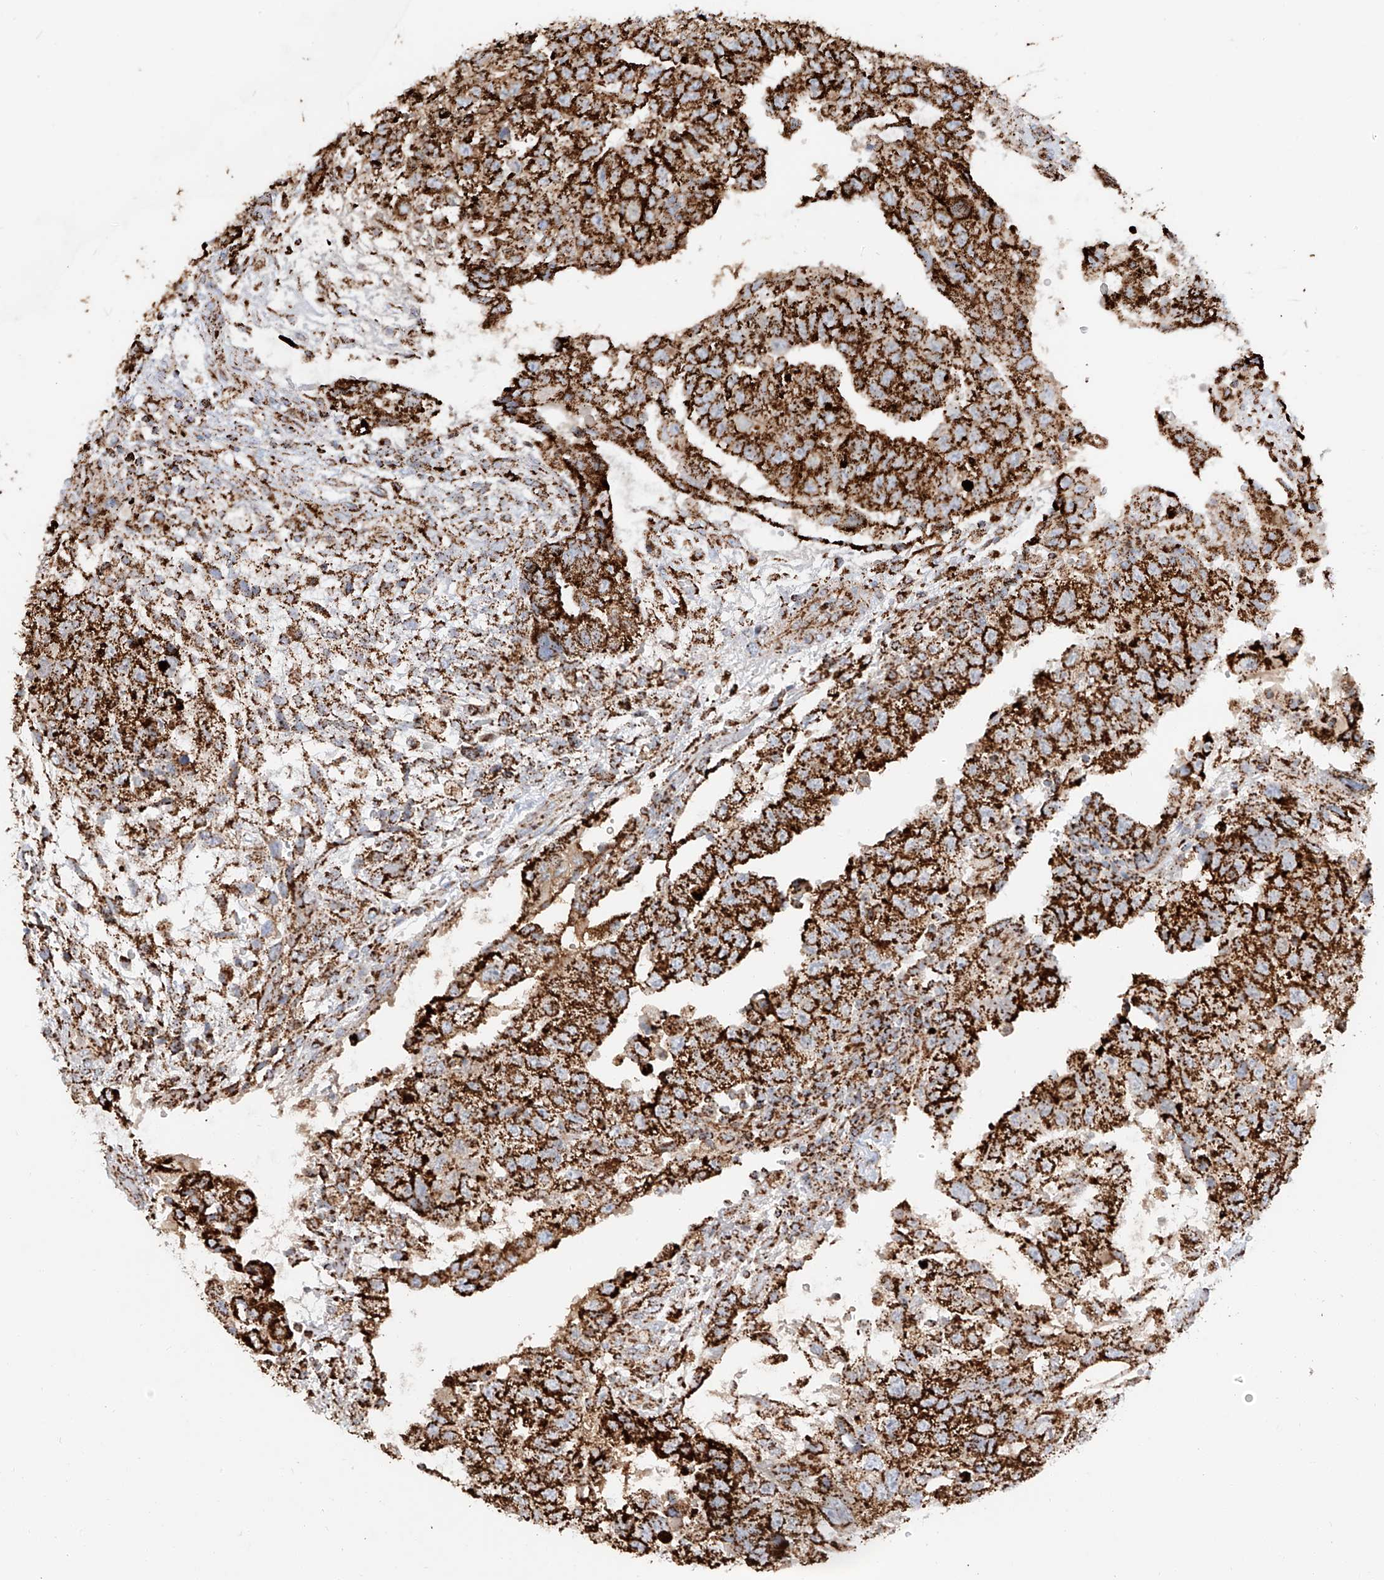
{"staining": {"intensity": "strong", "quantity": ">75%", "location": "cytoplasmic/membranous"}, "tissue": "testis cancer", "cell_type": "Tumor cells", "image_type": "cancer", "snomed": [{"axis": "morphology", "description": "Carcinoma, Embryonal, NOS"}, {"axis": "topography", "description": "Testis"}], "caption": "About >75% of tumor cells in human testis cancer (embryonal carcinoma) display strong cytoplasmic/membranous protein expression as visualized by brown immunohistochemical staining.", "gene": "TTC27", "patient": {"sex": "male", "age": 36}}